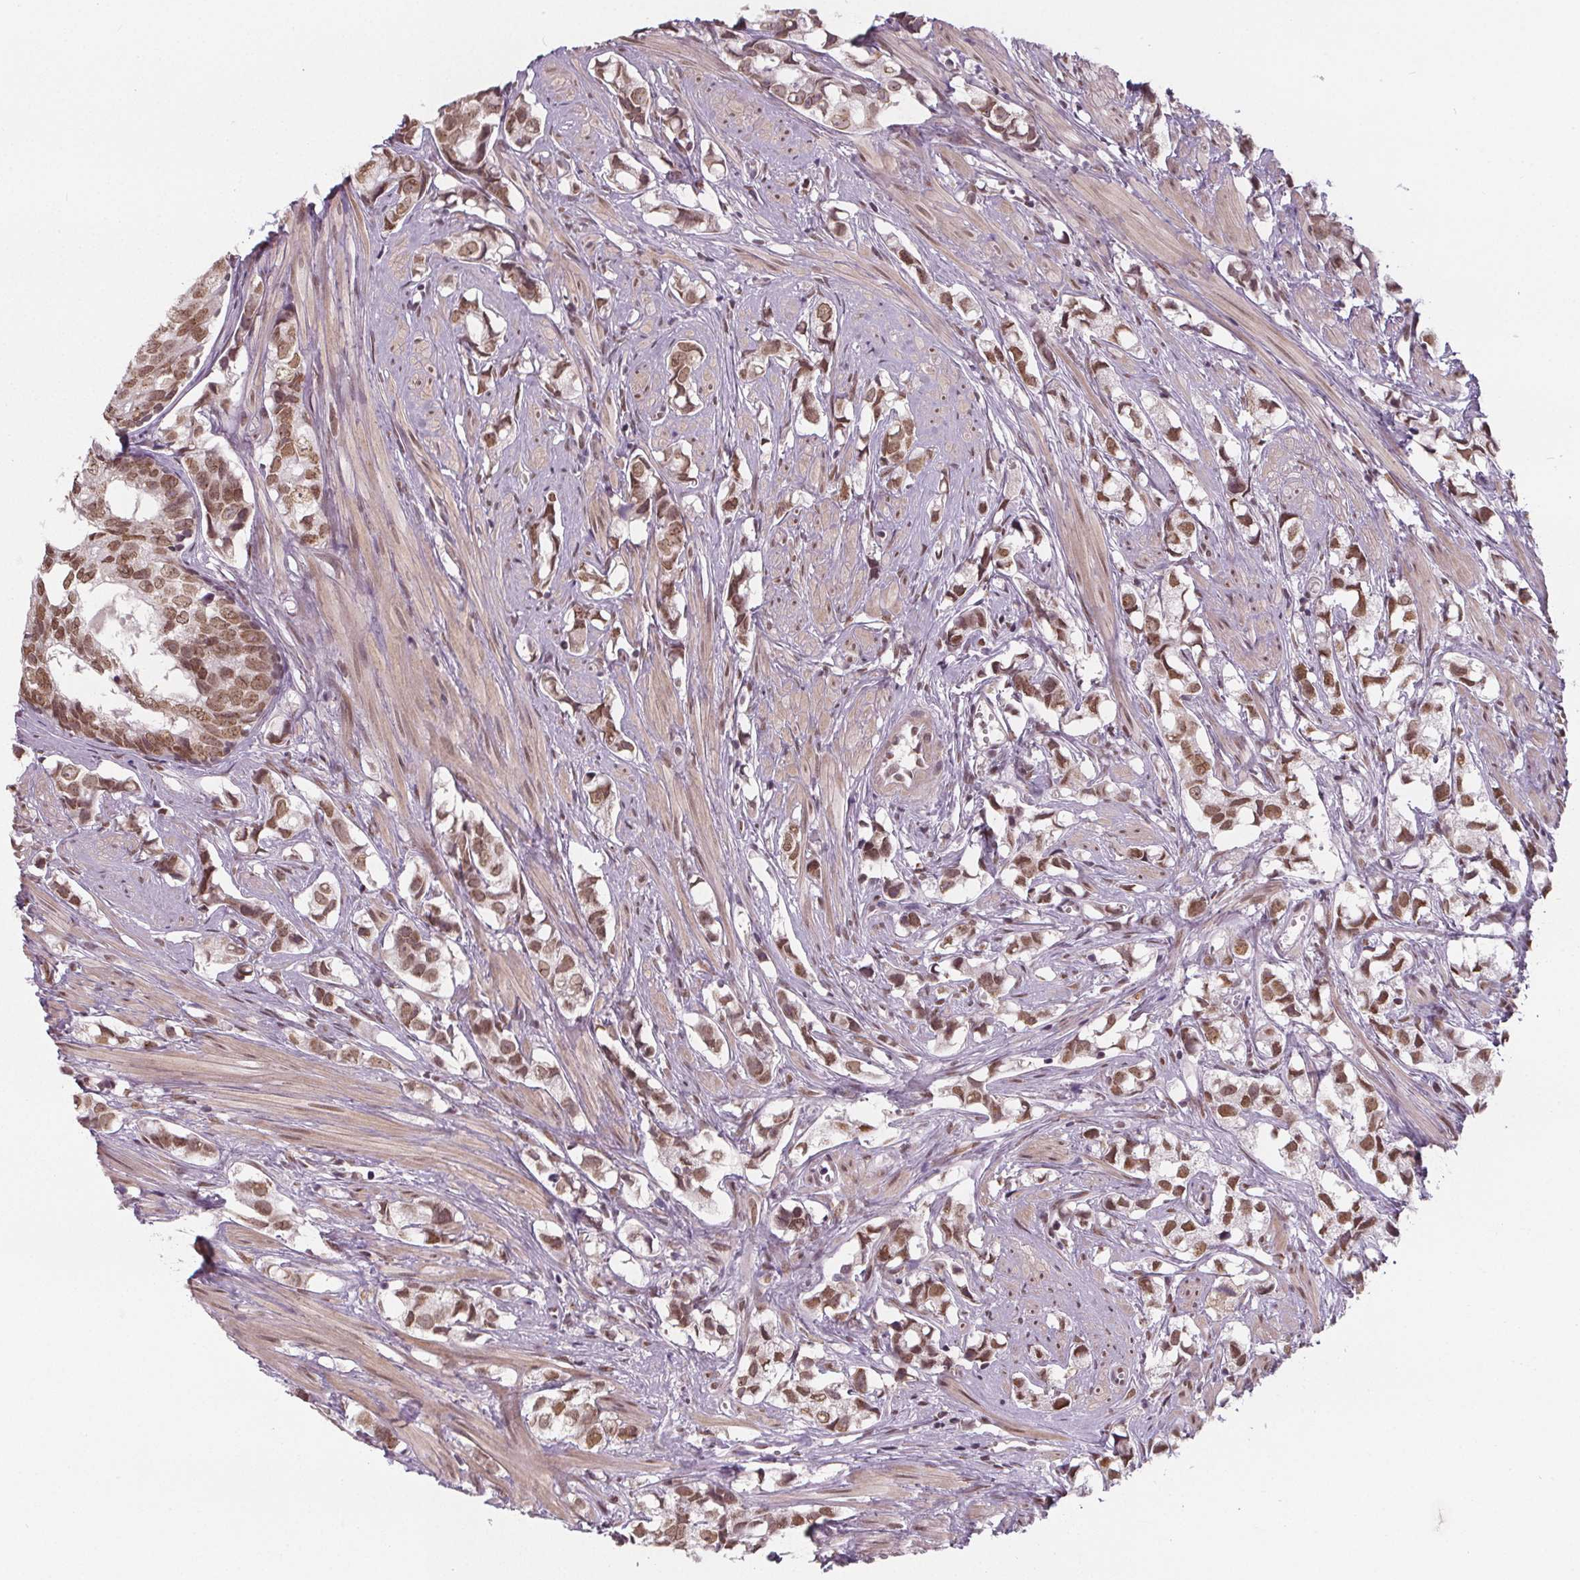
{"staining": {"intensity": "moderate", "quantity": ">75%", "location": "cytoplasmic/membranous,nuclear"}, "tissue": "prostate cancer", "cell_type": "Tumor cells", "image_type": "cancer", "snomed": [{"axis": "morphology", "description": "Adenocarcinoma, High grade"}, {"axis": "topography", "description": "Prostate"}], "caption": "This image demonstrates immunohistochemistry staining of prostate high-grade adenocarcinoma, with medium moderate cytoplasmic/membranous and nuclear positivity in about >75% of tumor cells.", "gene": "TTC39C", "patient": {"sex": "male", "age": 58}}